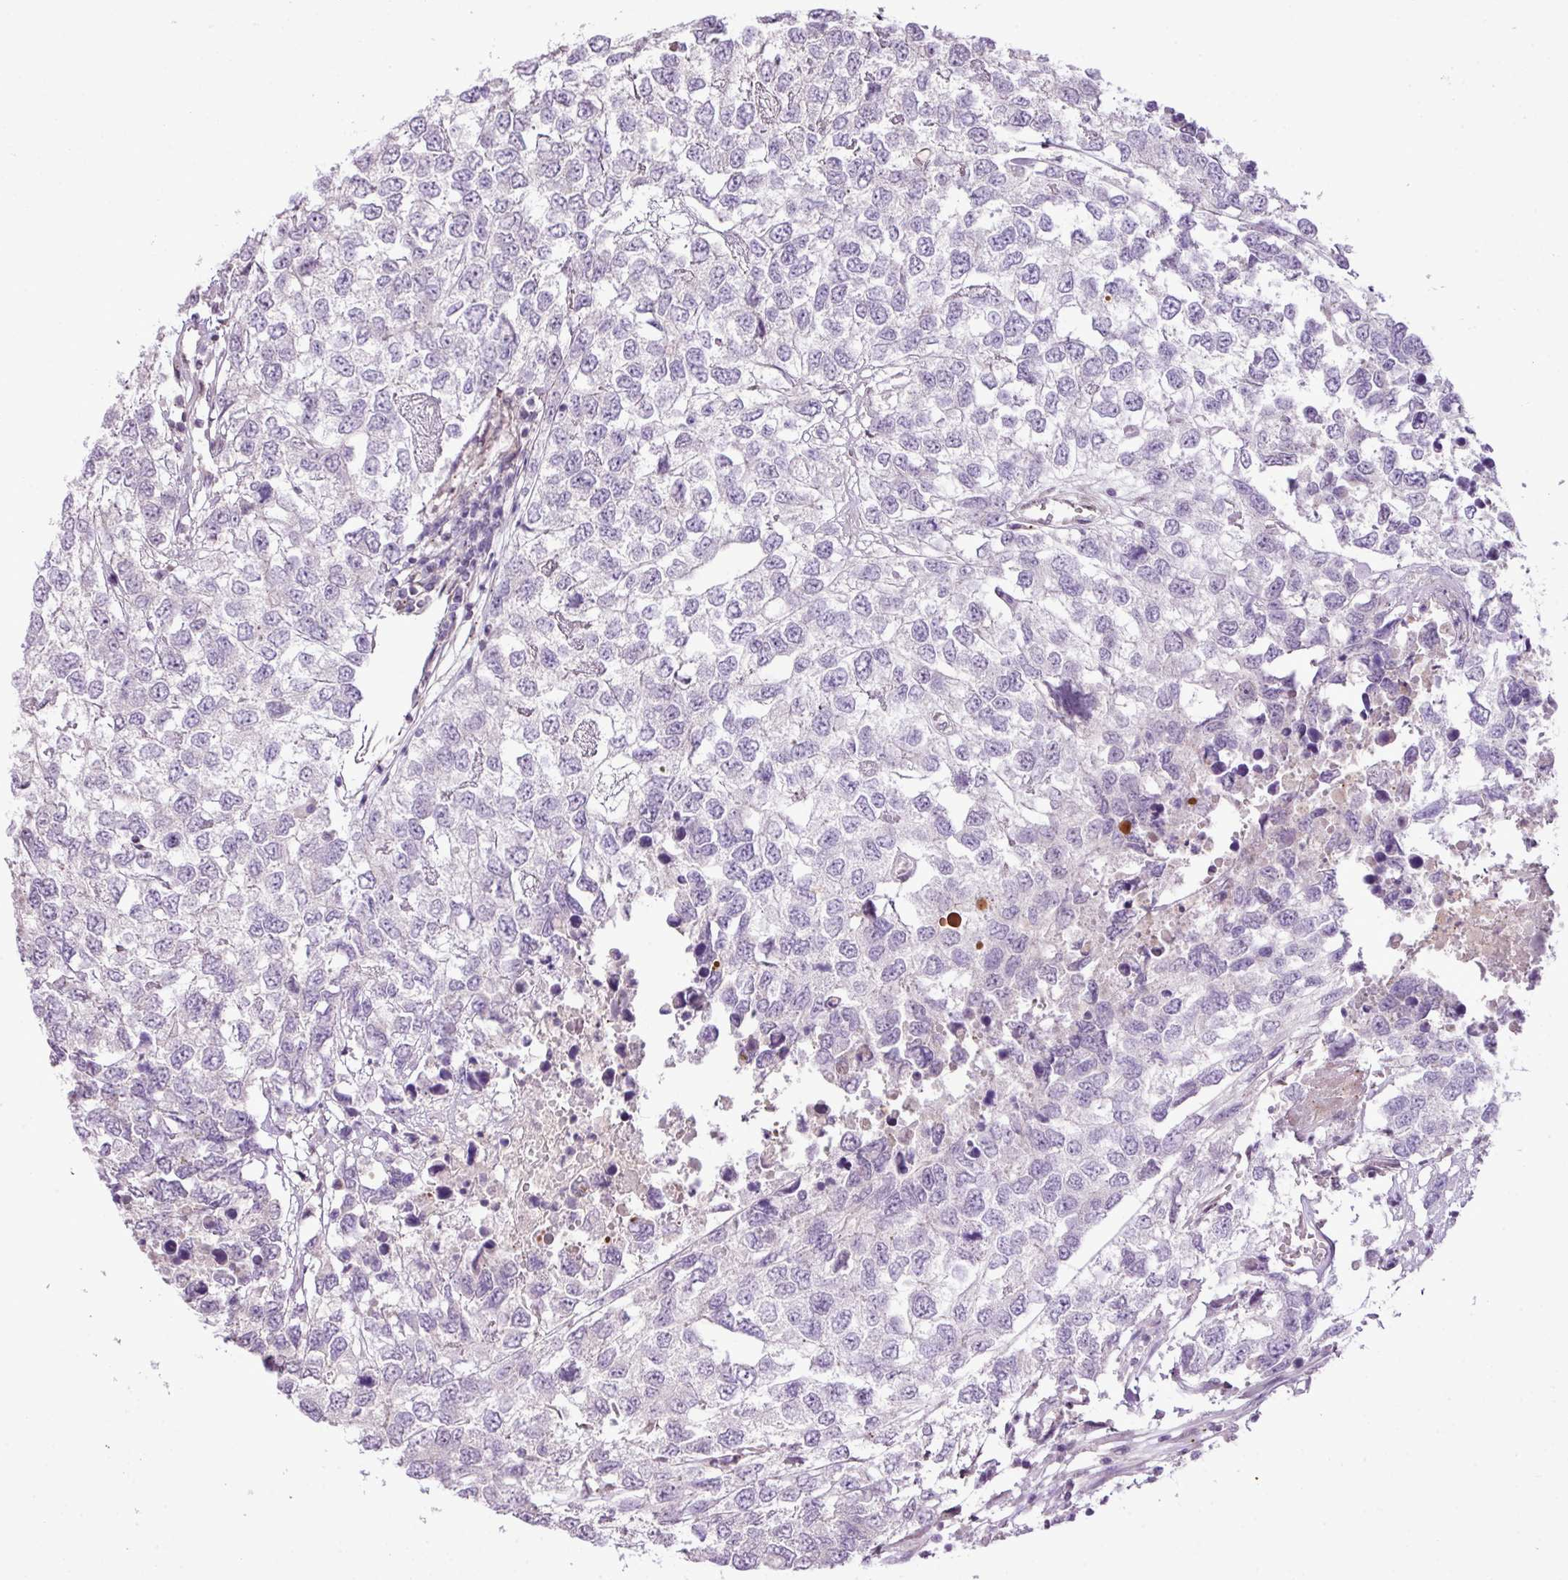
{"staining": {"intensity": "negative", "quantity": "none", "location": "none"}, "tissue": "testis cancer", "cell_type": "Tumor cells", "image_type": "cancer", "snomed": [{"axis": "morphology", "description": "Carcinoma, Embryonal, NOS"}, {"axis": "topography", "description": "Testis"}], "caption": "Embryonal carcinoma (testis) was stained to show a protein in brown. There is no significant positivity in tumor cells.", "gene": "DNAJB13", "patient": {"sex": "male", "age": 83}}